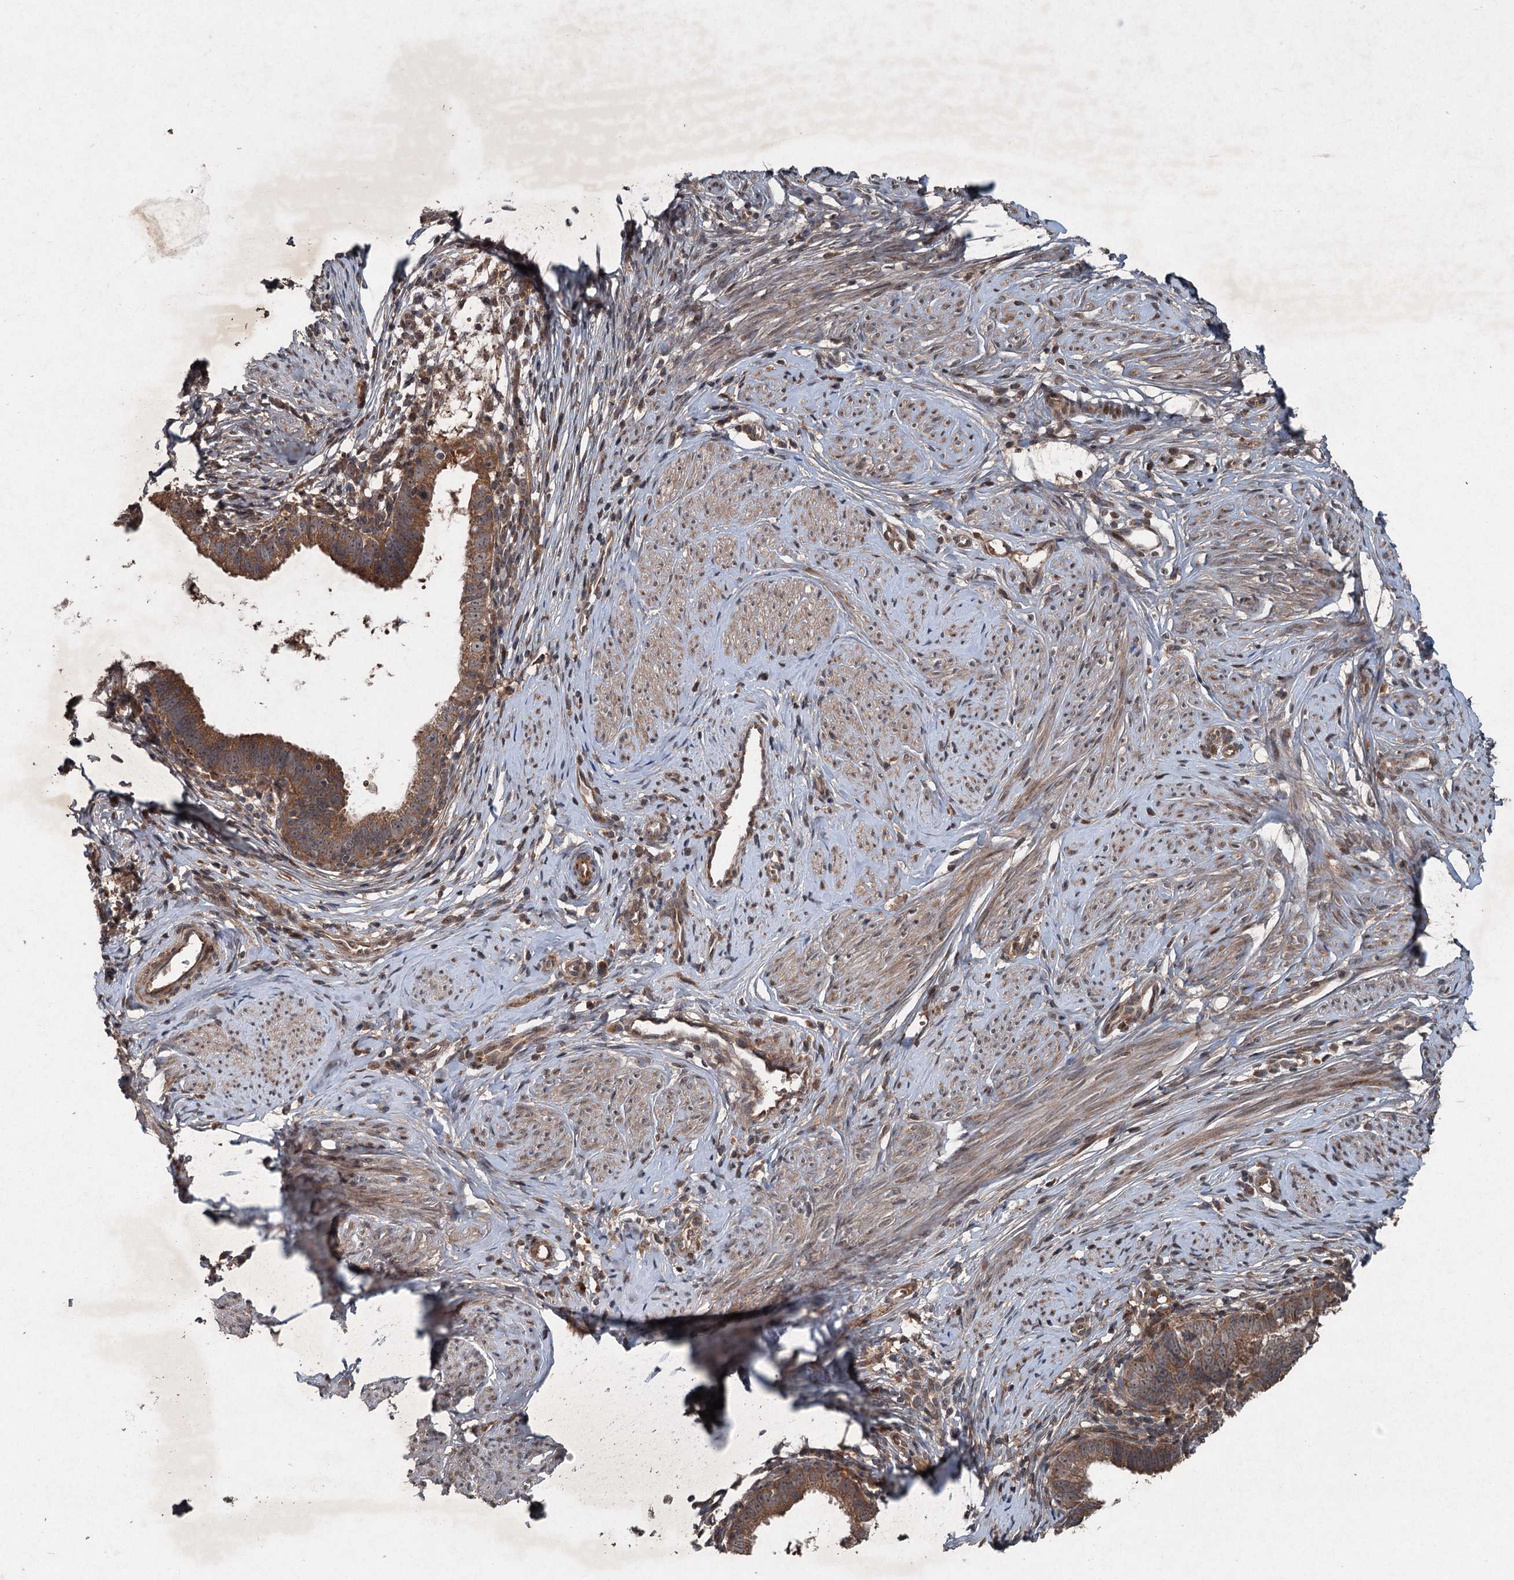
{"staining": {"intensity": "moderate", "quantity": ">75%", "location": "cytoplasmic/membranous"}, "tissue": "cervical cancer", "cell_type": "Tumor cells", "image_type": "cancer", "snomed": [{"axis": "morphology", "description": "Adenocarcinoma, NOS"}, {"axis": "topography", "description": "Cervix"}], "caption": "Human cervical adenocarcinoma stained with a brown dye demonstrates moderate cytoplasmic/membranous positive positivity in about >75% of tumor cells.", "gene": "ALAS1", "patient": {"sex": "female", "age": 36}}